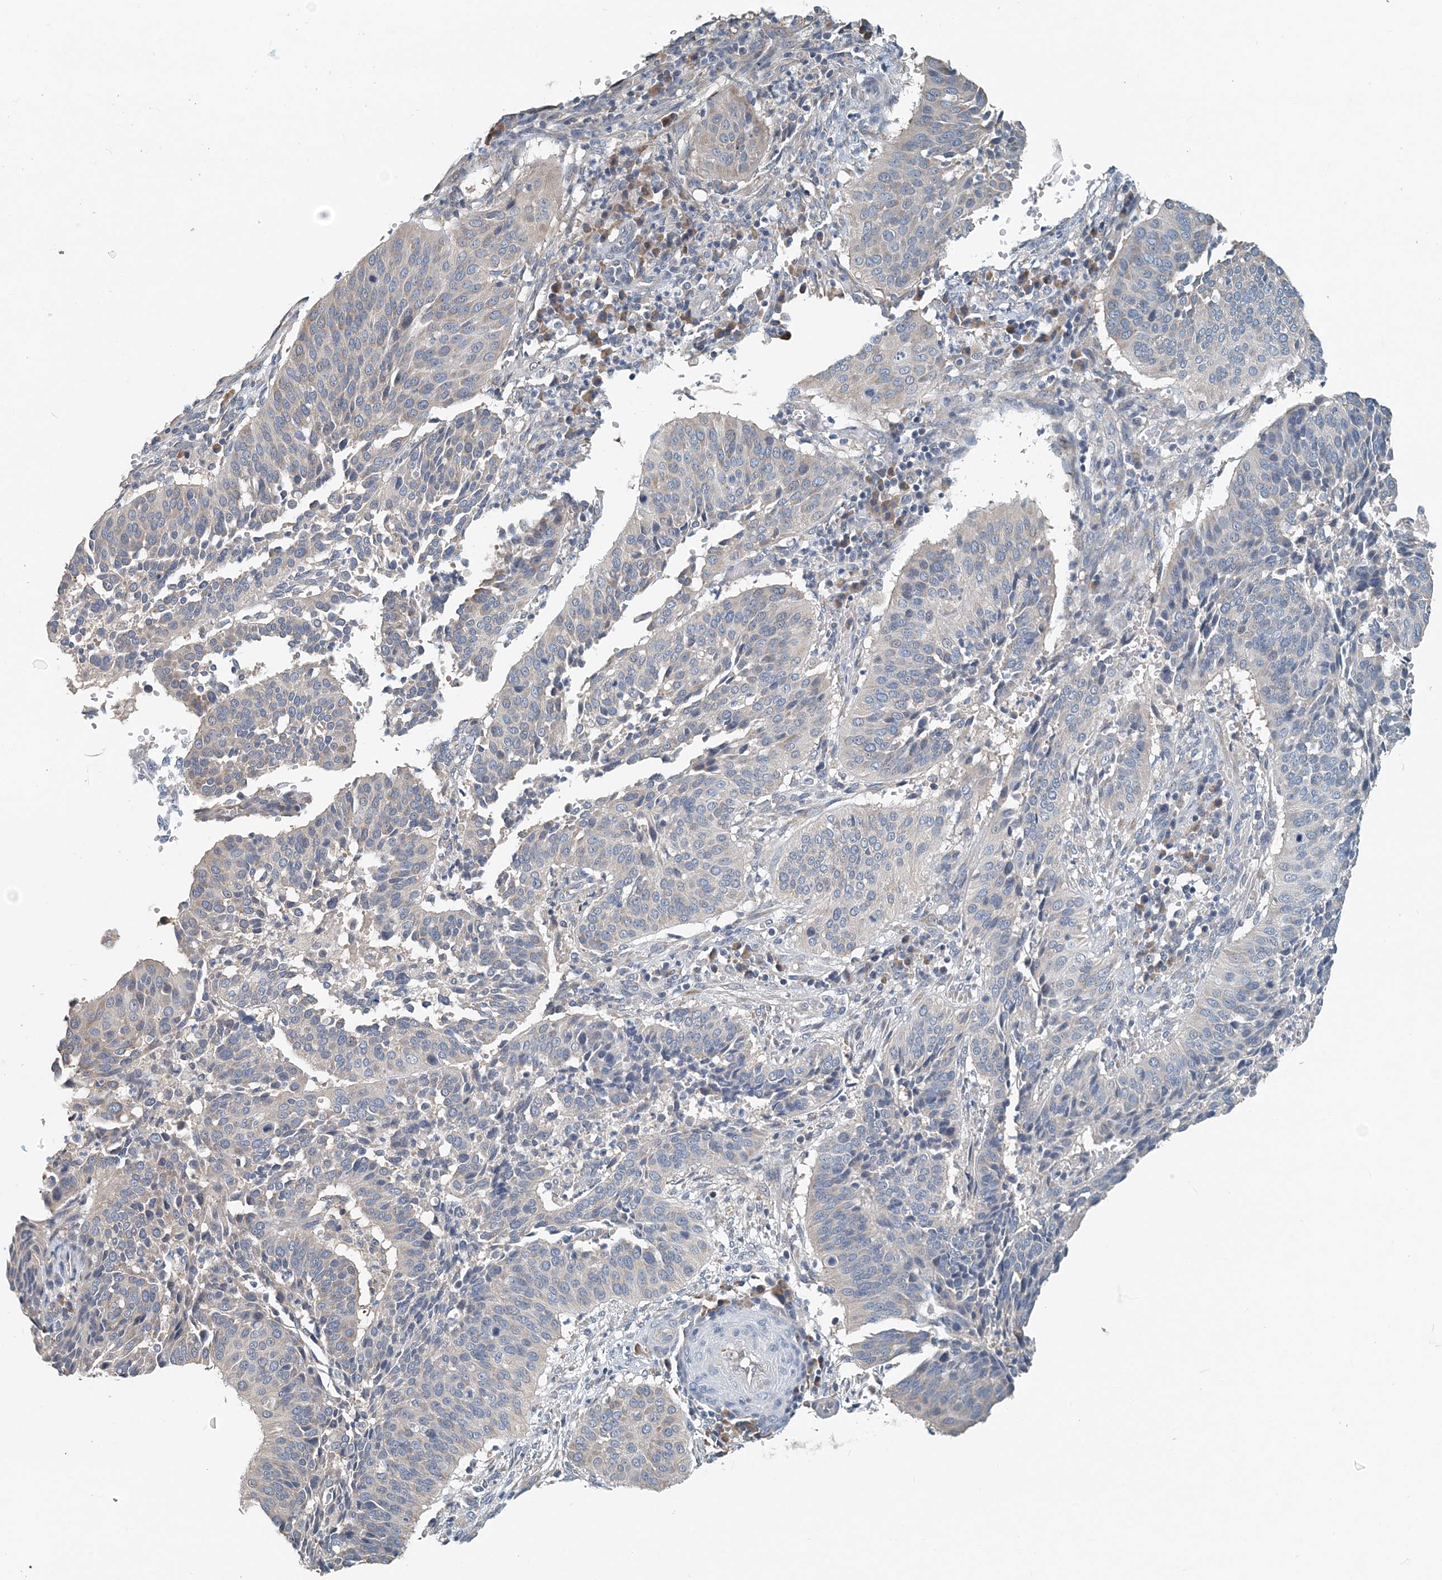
{"staining": {"intensity": "negative", "quantity": "none", "location": "none"}, "tissue": "cervical cancer", "cell_type": "Tumor cells", "image_type": "cancer", "snomed": [{"axis": "morphology", "description": "Normal tissue, NOS"}, {"axis": "morphology", "description": "Squamous cell carcinoma, NOS"}, {"axis": "topography", "description": "Cervix"}], "caption": "IHC of human cervical cancer (squamous cell carcinoma) demonstrates no expression in tumor cells.", "gene": "EEF1A2", "patient": {"sex": "female", "age": 39}}